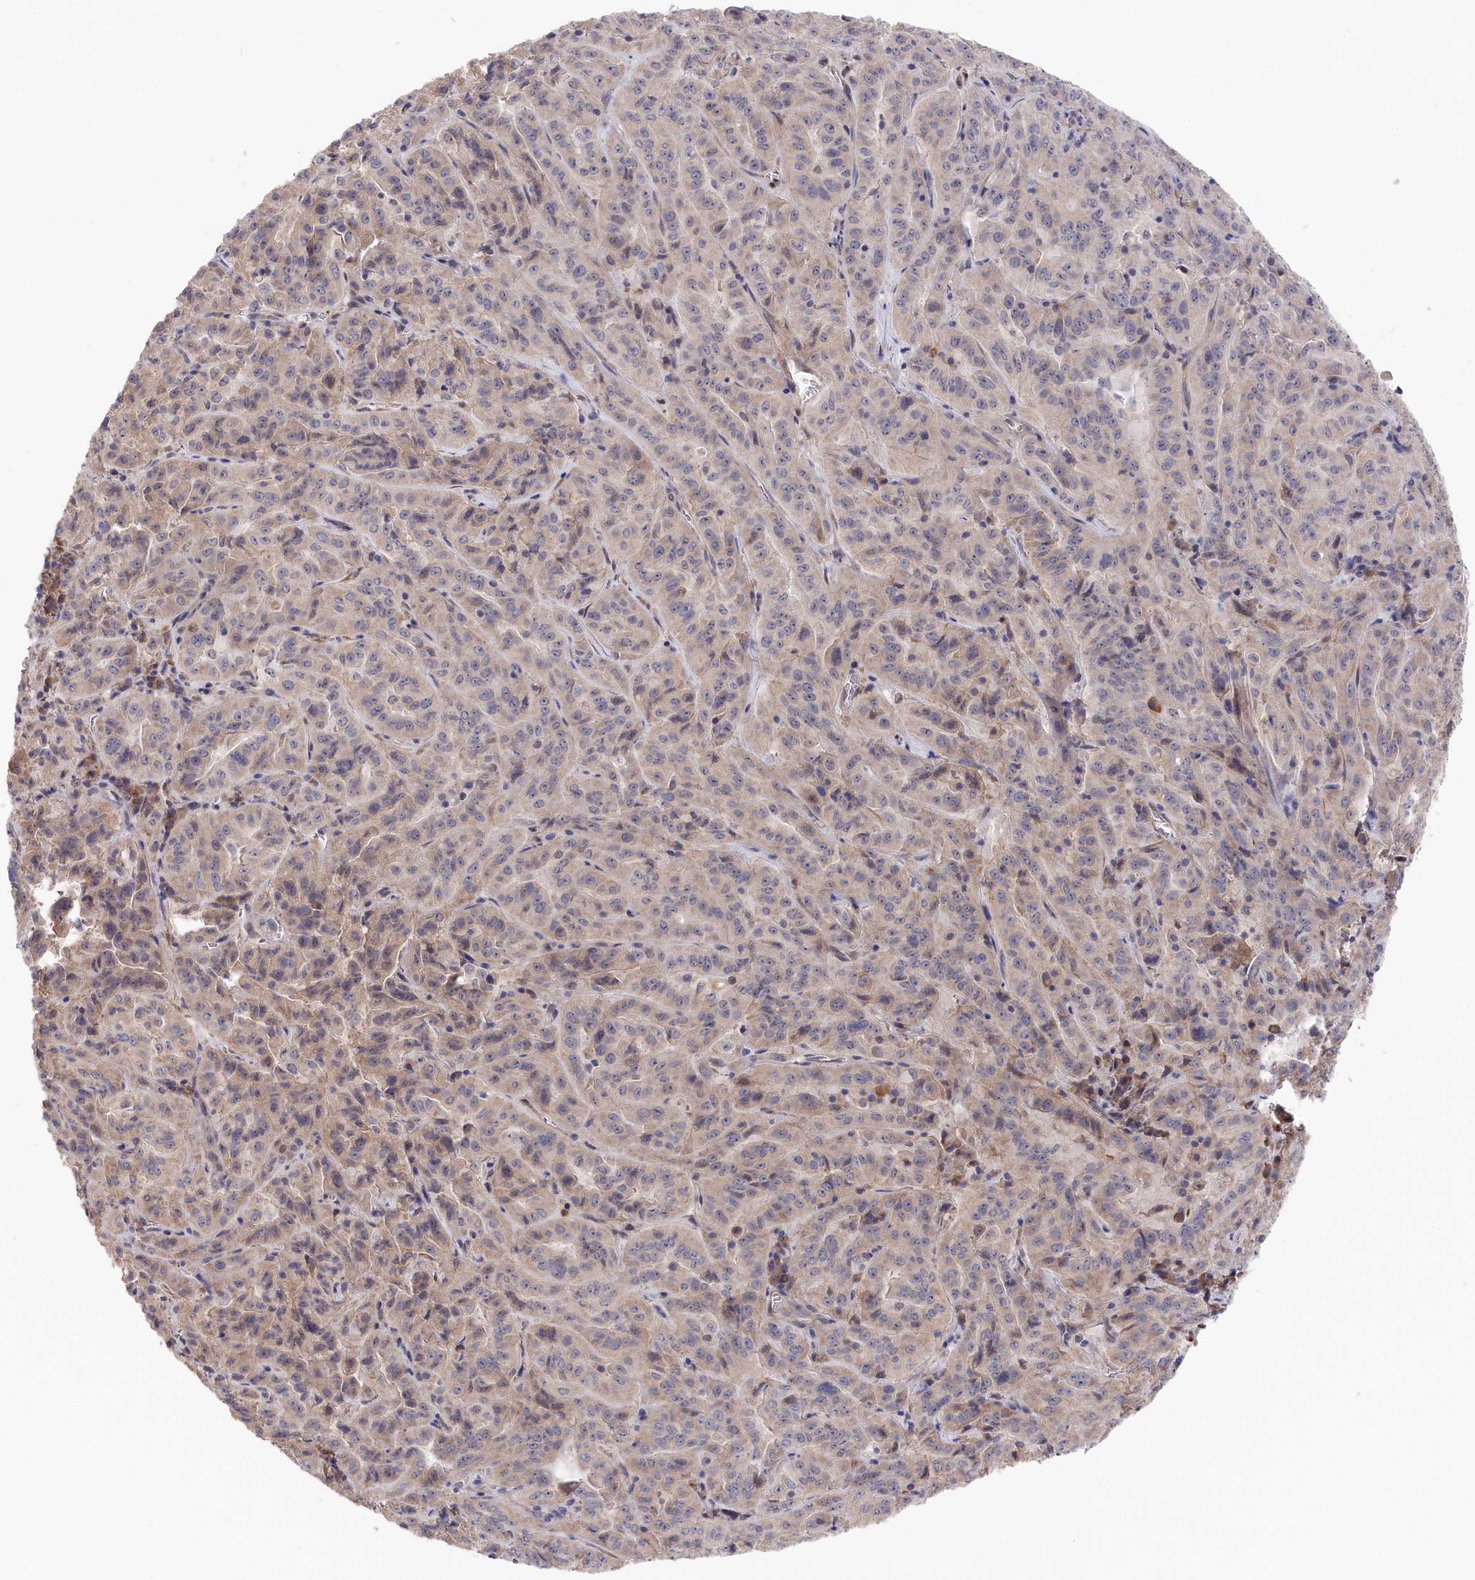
{"staining": {"intensity": "weak", "quantity": "25%-75%", "location": "cytoplasmic/membranous"}, "tissue": "pancreatic cancer", "cell_type": "Tumor cells", "image_type": "cancer", "snomed": [{"axis": "morphology", "description": "Adenocarcinoma, NOS"}, {"axis": "topography", "description": "Pancreas"}], "caption": "This is an image of IHC staining of adenocarcinoma (pancreatic), which shows weak staining in the cytoplasmic/membranous of tumor cells.", "gene": "CYB5D2", "patient": {"sex": "male", "age": 63}}